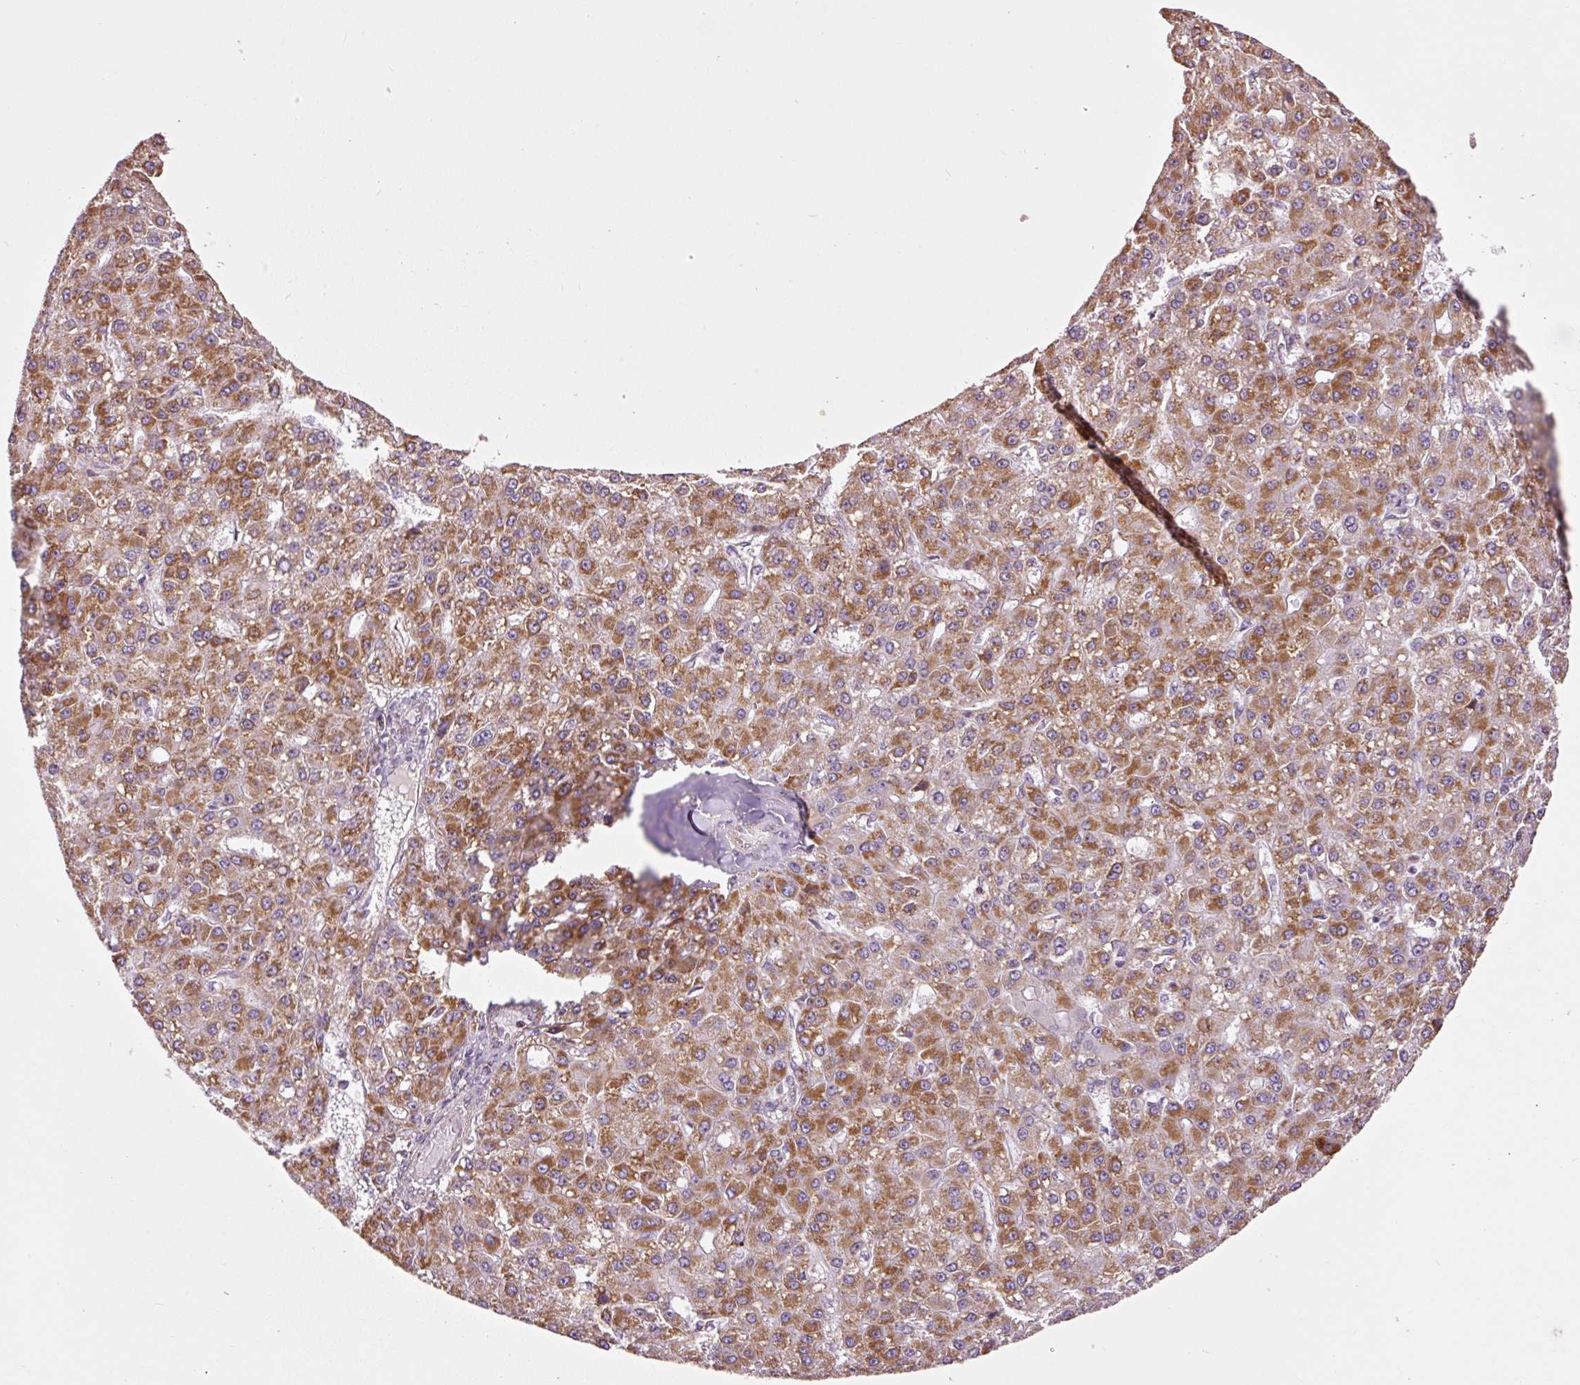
{"staining": {"intensity": "moderate", "quantity": ">75%", "location": "cytoplasmic/membranous"}, "tissue": "liver cancer", "cell_type": "Tumor cells", "image_type": "cancer", "snomed": [{"axis": "morphology", "description": "Carcinoma, Hepatocellular, NOS"}, {"axis": "topography", "description": "Liver"}], "caption": "Human liver cancer (hepatocellular carcinoma) stained with a brown dye displays moderate cytoplasmic/membranous positive staining in about >75% of tumor cells.", "gene": "NDUFB4", "patient": {"sex": "male", "age": 67}}